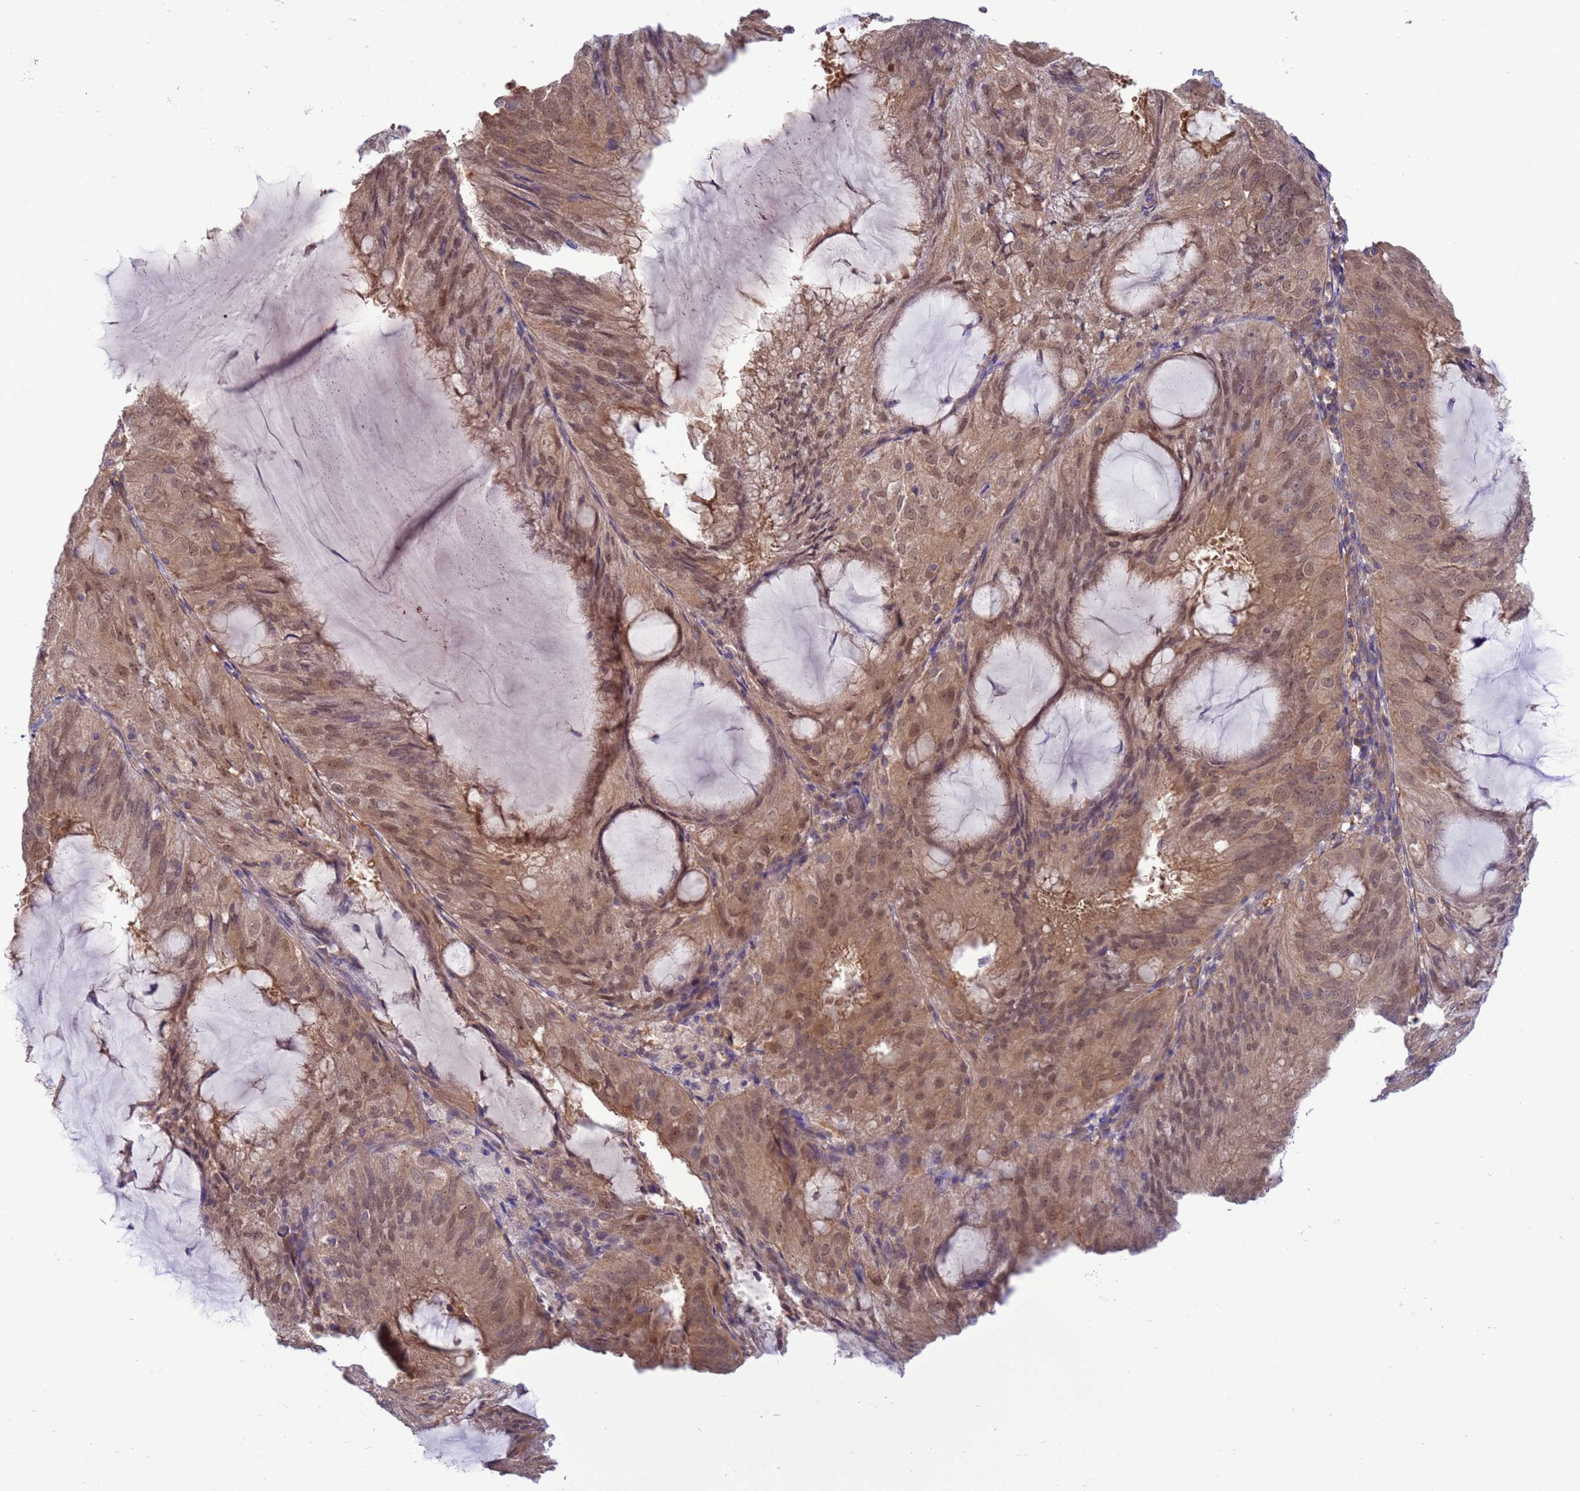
{"staining": {"intensity": "moderate", "quantity": ">75%", "location": "cytoplasmic/membranous,nuclear"}, "tissue": "endometrial cancer", "cell_type": "Tumor cells", "image_type": "cancer", "snomed": [{"axis": "morphology", "description": "Adenocarcinoma, NOS"}, {"axis": "topography", "description": "Endometrium"}], "caption": "Endometrial cancer (adenocarcinoma) stained with a brown dye exhibits moderate cytoplasmic/membranous and nuclear positive expression in approximately >75% of tumor cells.", "gene": "ZNF461", "patient": {"sex": "female", "age": 81}}